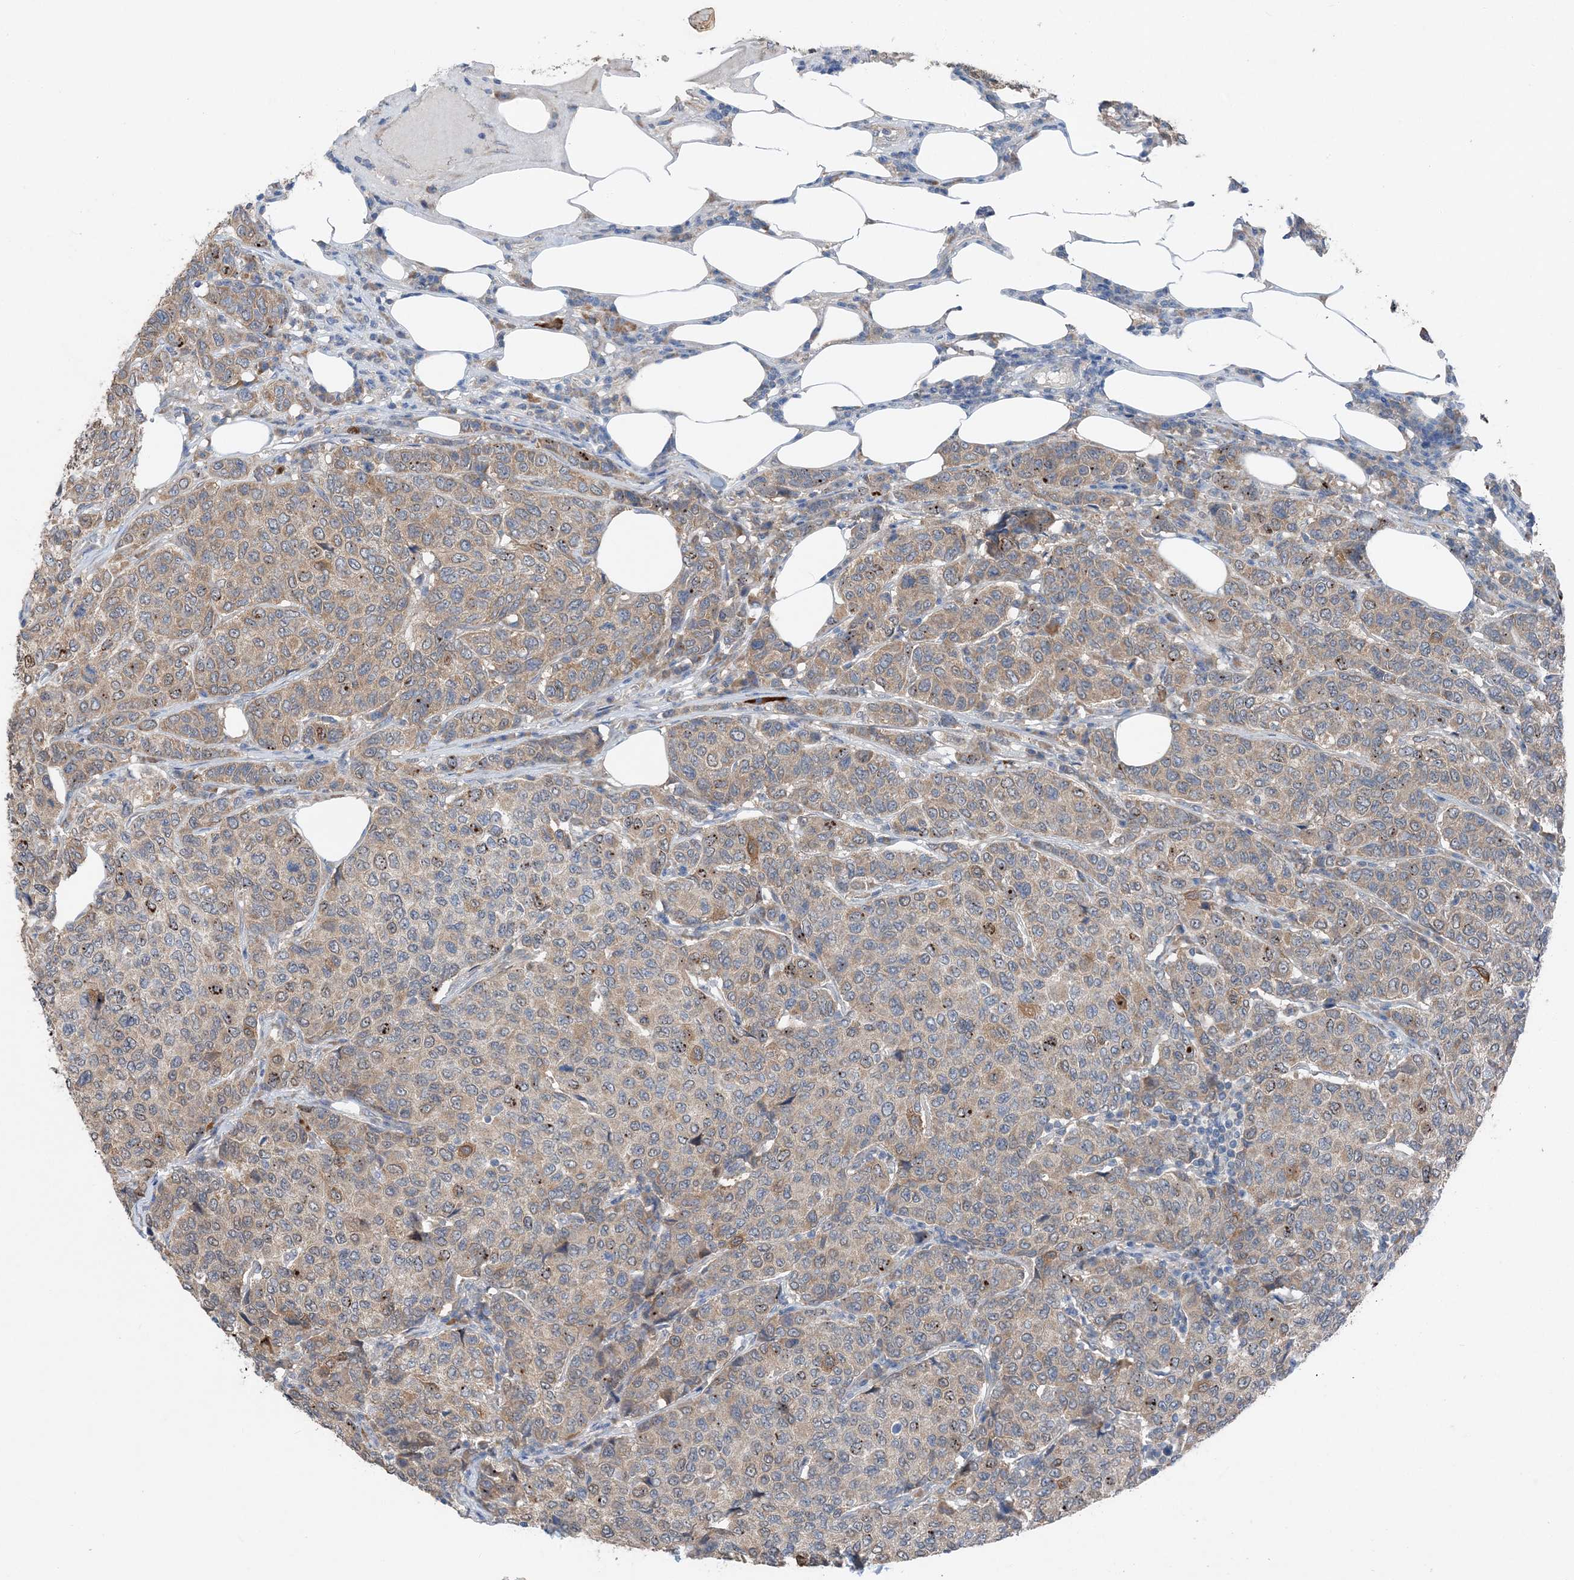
{"staining": {"intensity": "weak", "quantity": ">75%", "location": "cytoplasmic/membranous"}, "tissue": "breast cancer", "cell_type": "Tumor cells", "image_type": "cancer", "snomed": [{"axis": "morphology", "description": "Duct carcinoma"}, {"axis": "topography", "description": "Breast"}], "caption": "Approximately >75% of tumor cells in human breast invasive ductal carcinoma reveal weak cytoplasmic/membranous protein staining as visualized by brown immunohistochemical staining.", "gene": "DHX30", "patient": {"sex": "female", "age": 55}}